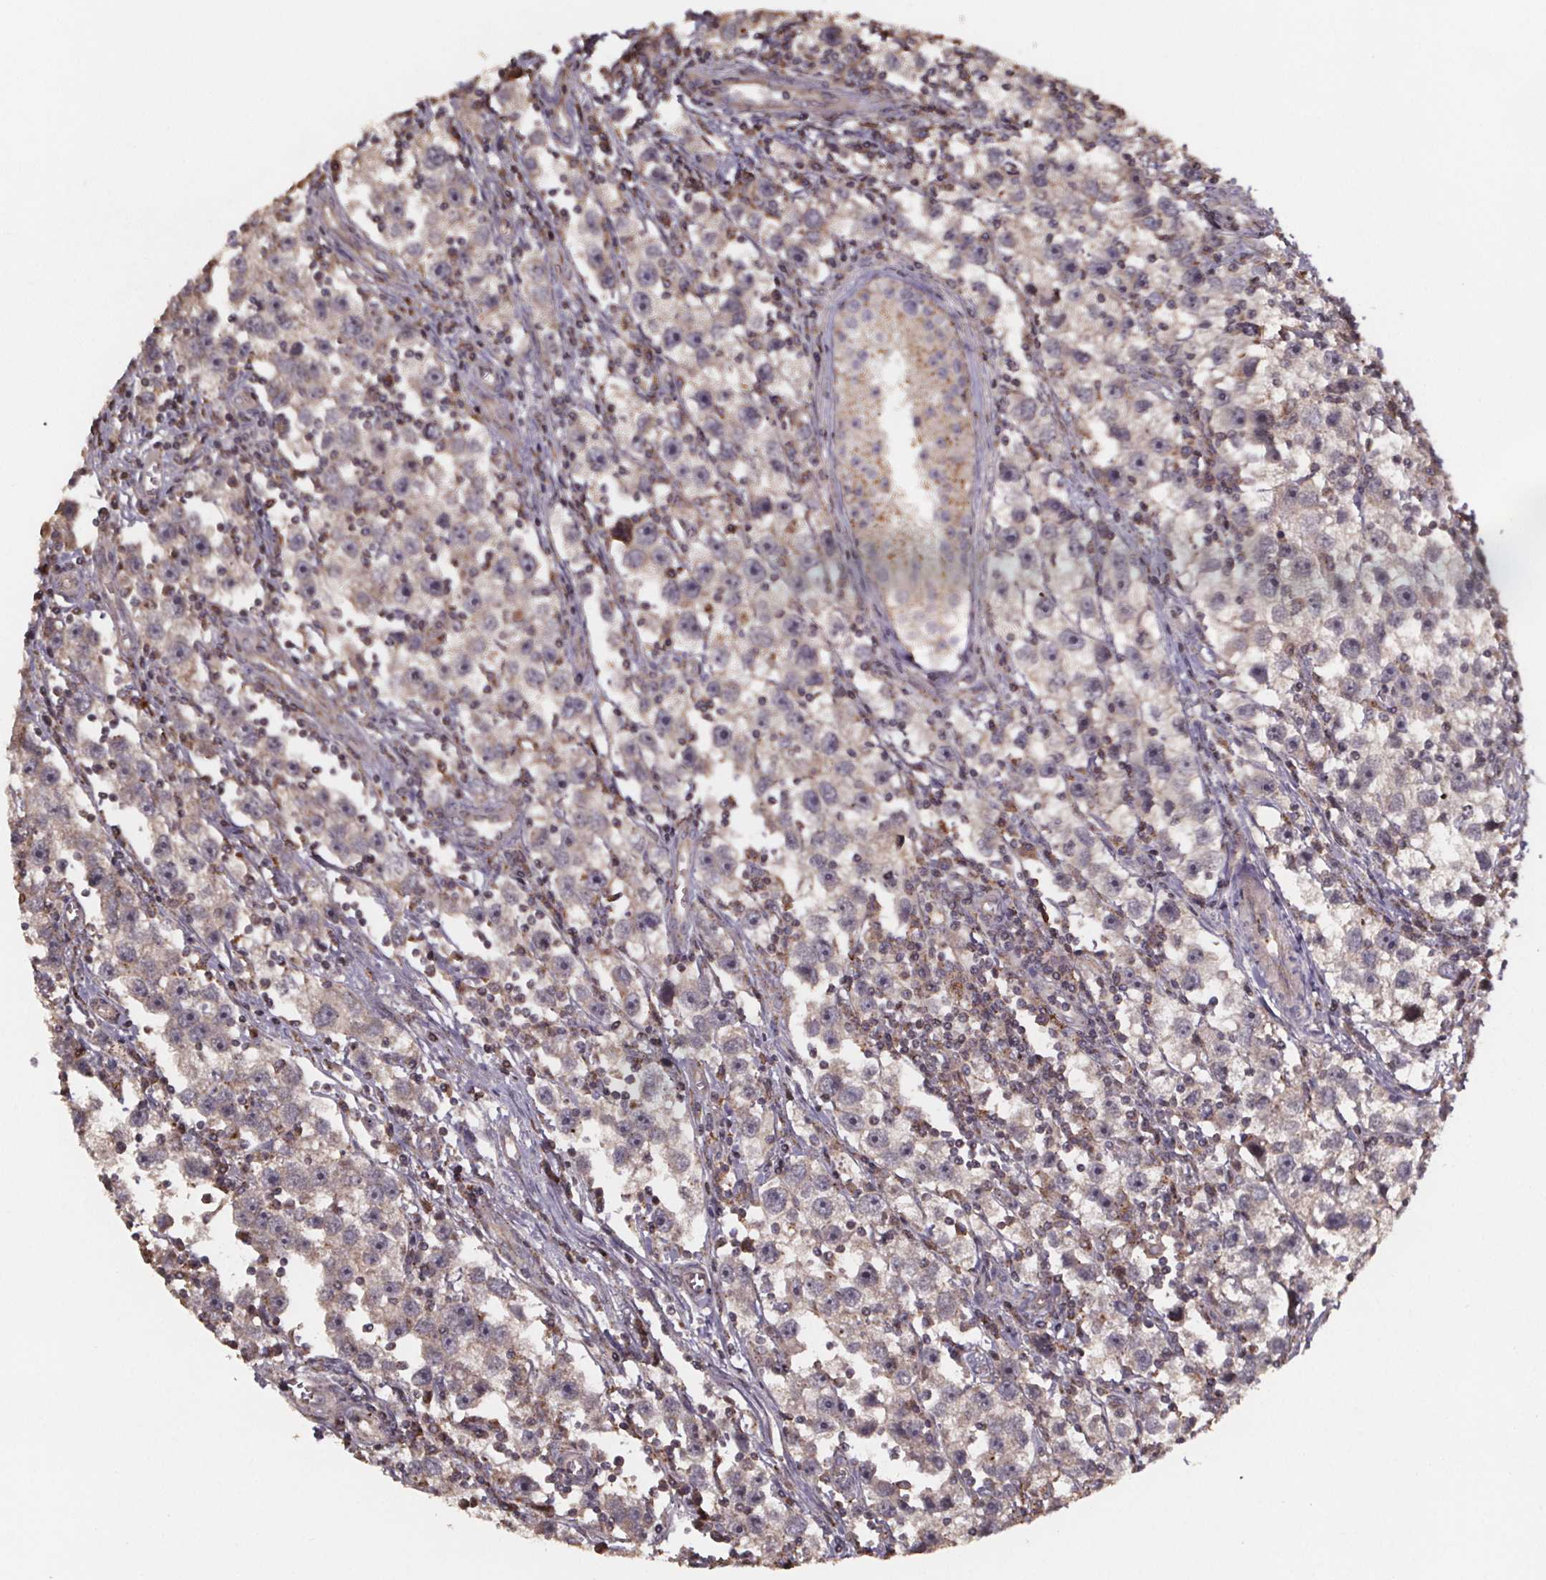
{"staining": {"intensity": "weak", "quantity": "<25%", "location": "cytoplasmic/membranous"}, "tissue": "testis cancer", "cell_type": "Tumor cells", "image_type": "cancer", "snomed": [{"axis": "morphology", "description": "Seminoma, NOS"}, {"axis": "topography", "description": "Testis"}], "caption": "DAB immunohistochemical staining of seminoma (testis) demonstrates no significant expression in tumor cells.", "gene": "ZNF879", "patient": {"sex": "male", "age": 30}}